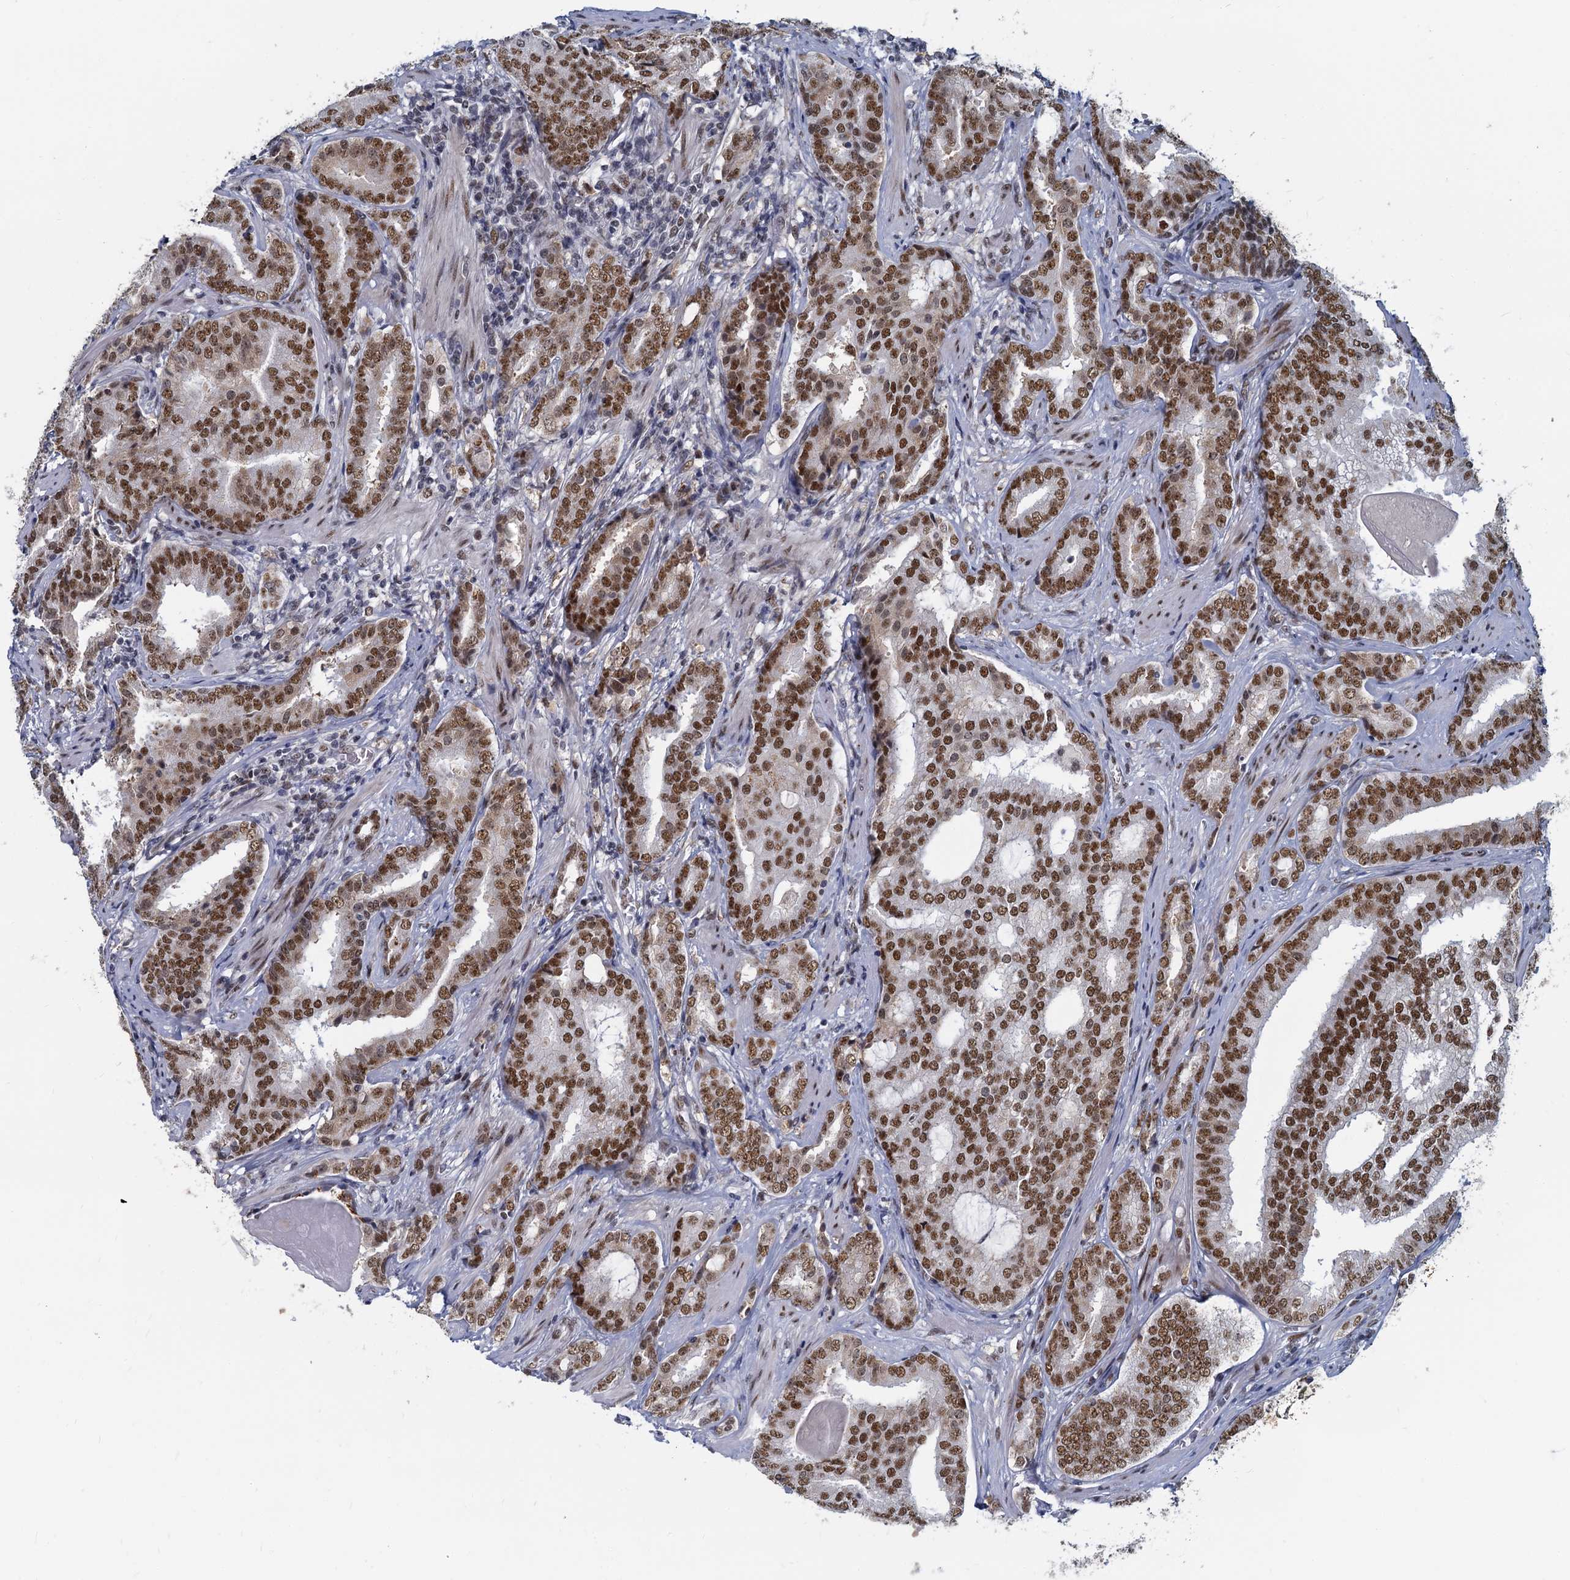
{"staining": {"intensity": "strong", "quantity": ">75%", "location": "nuclear"}, "tissue": "prostate cancer", "cell_type": "Tumor cells", "image_type": "cancer", "snomed": [{"axis": "morphology", "description": "Adenocarcinoma, High grade"}, {"axis": "topography", "description": "Prostate"}], "caption": "Immunohistochemistry (IHC) (DAB (3,3'-diaminobenzidine)) staining of human prostate cancer exhibits strong nuclear protein positivity in approximately >75% of tumor cells. The staining was performed using DAB, with brown indicating positive protein expression. Nuclei are stained blue with hematoxylin.", "gene": "RPRD1A", "patient": {"sex": "male", "age": 63}}